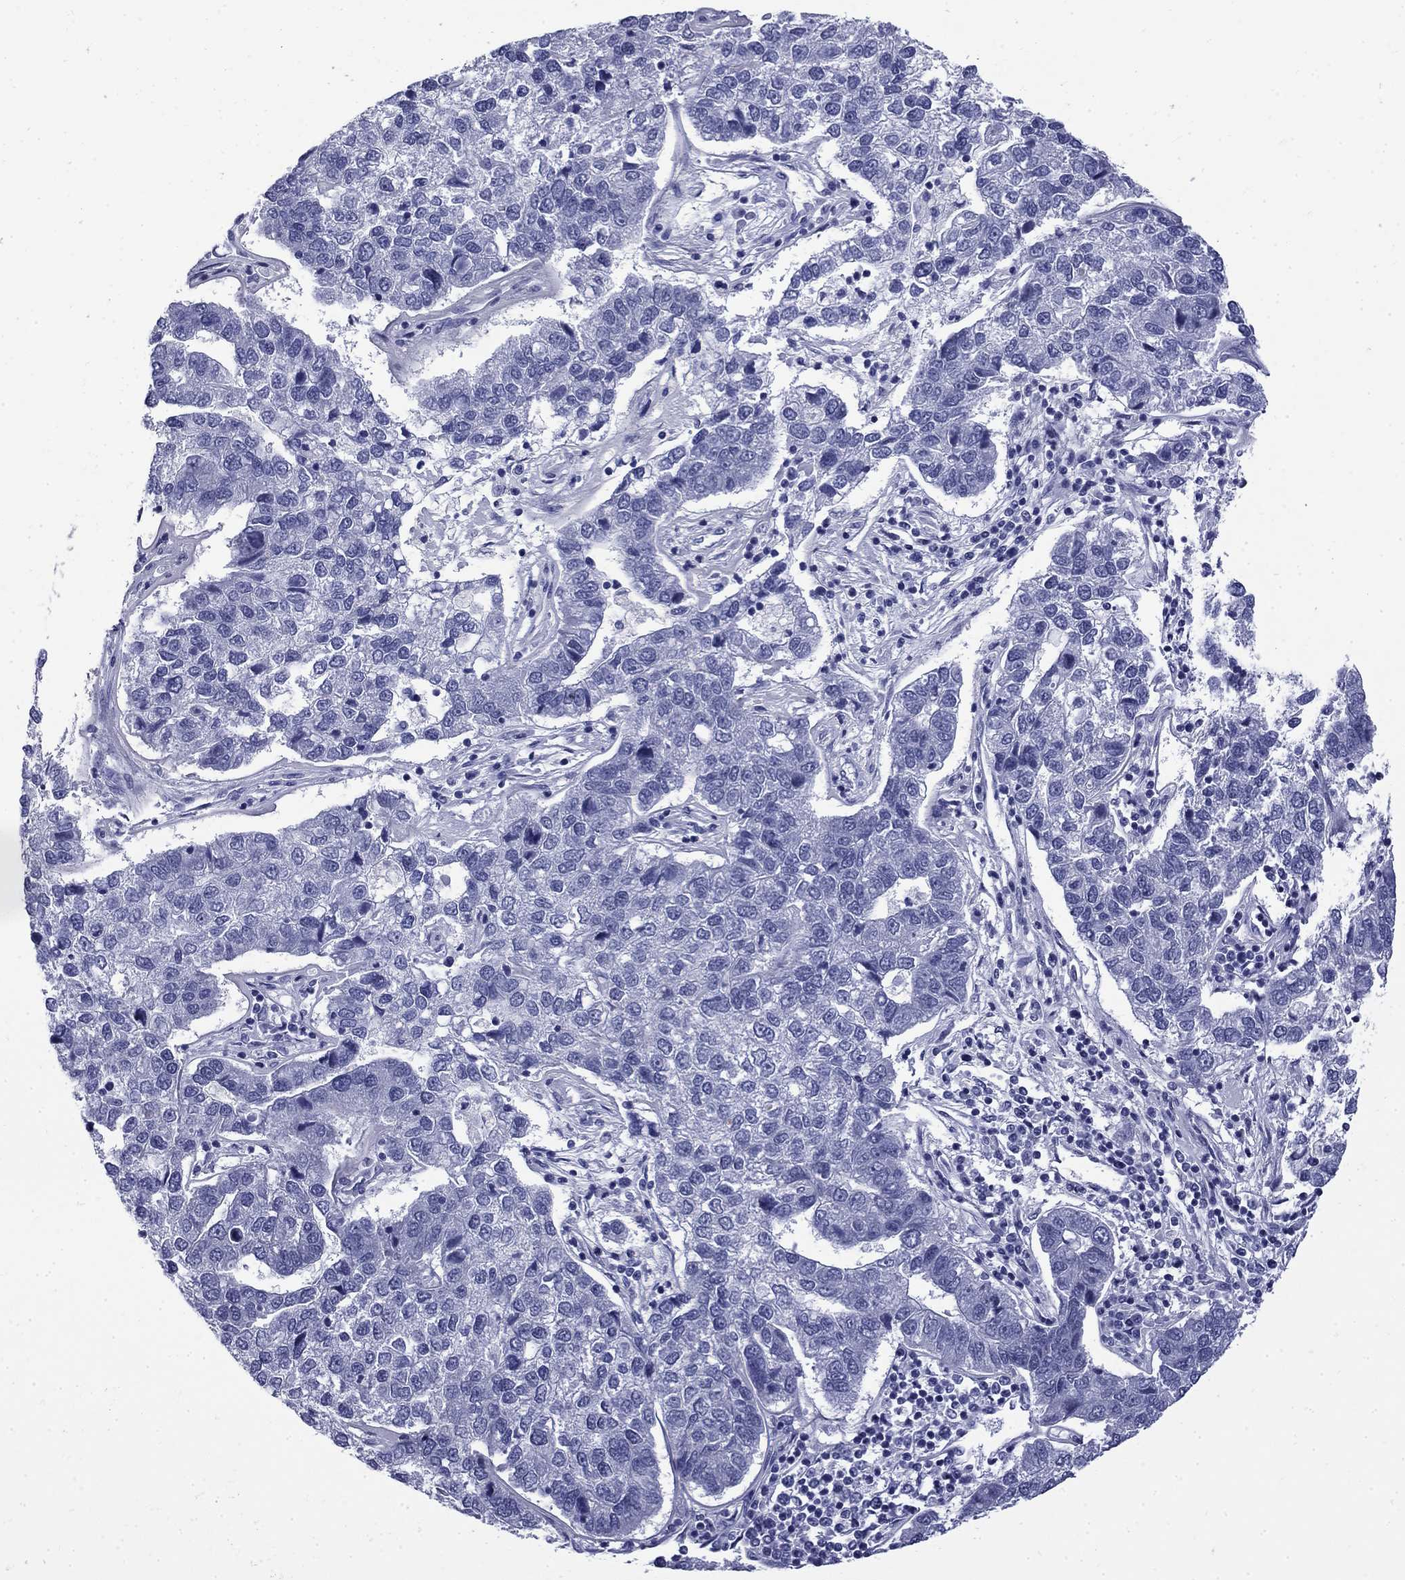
{"staining": {"intensity": "negative", "quantity": "none", "location": "none"}, "tissue": "pancreatic cancer", "cell_type": "Tumor cells", "image_type": "cancer", "snomed": [{"axis": "morphology", "description": "Adenocarcinoma, NOS"}, {"axis": "topography", "description": "Pancreas"}], "caption": "Image shows no significant protein positivity in tumor cells of adenocarcinoma (pancreatic).", "gene": "MGARP", "patient": {"sex": "female", "age": 61}}